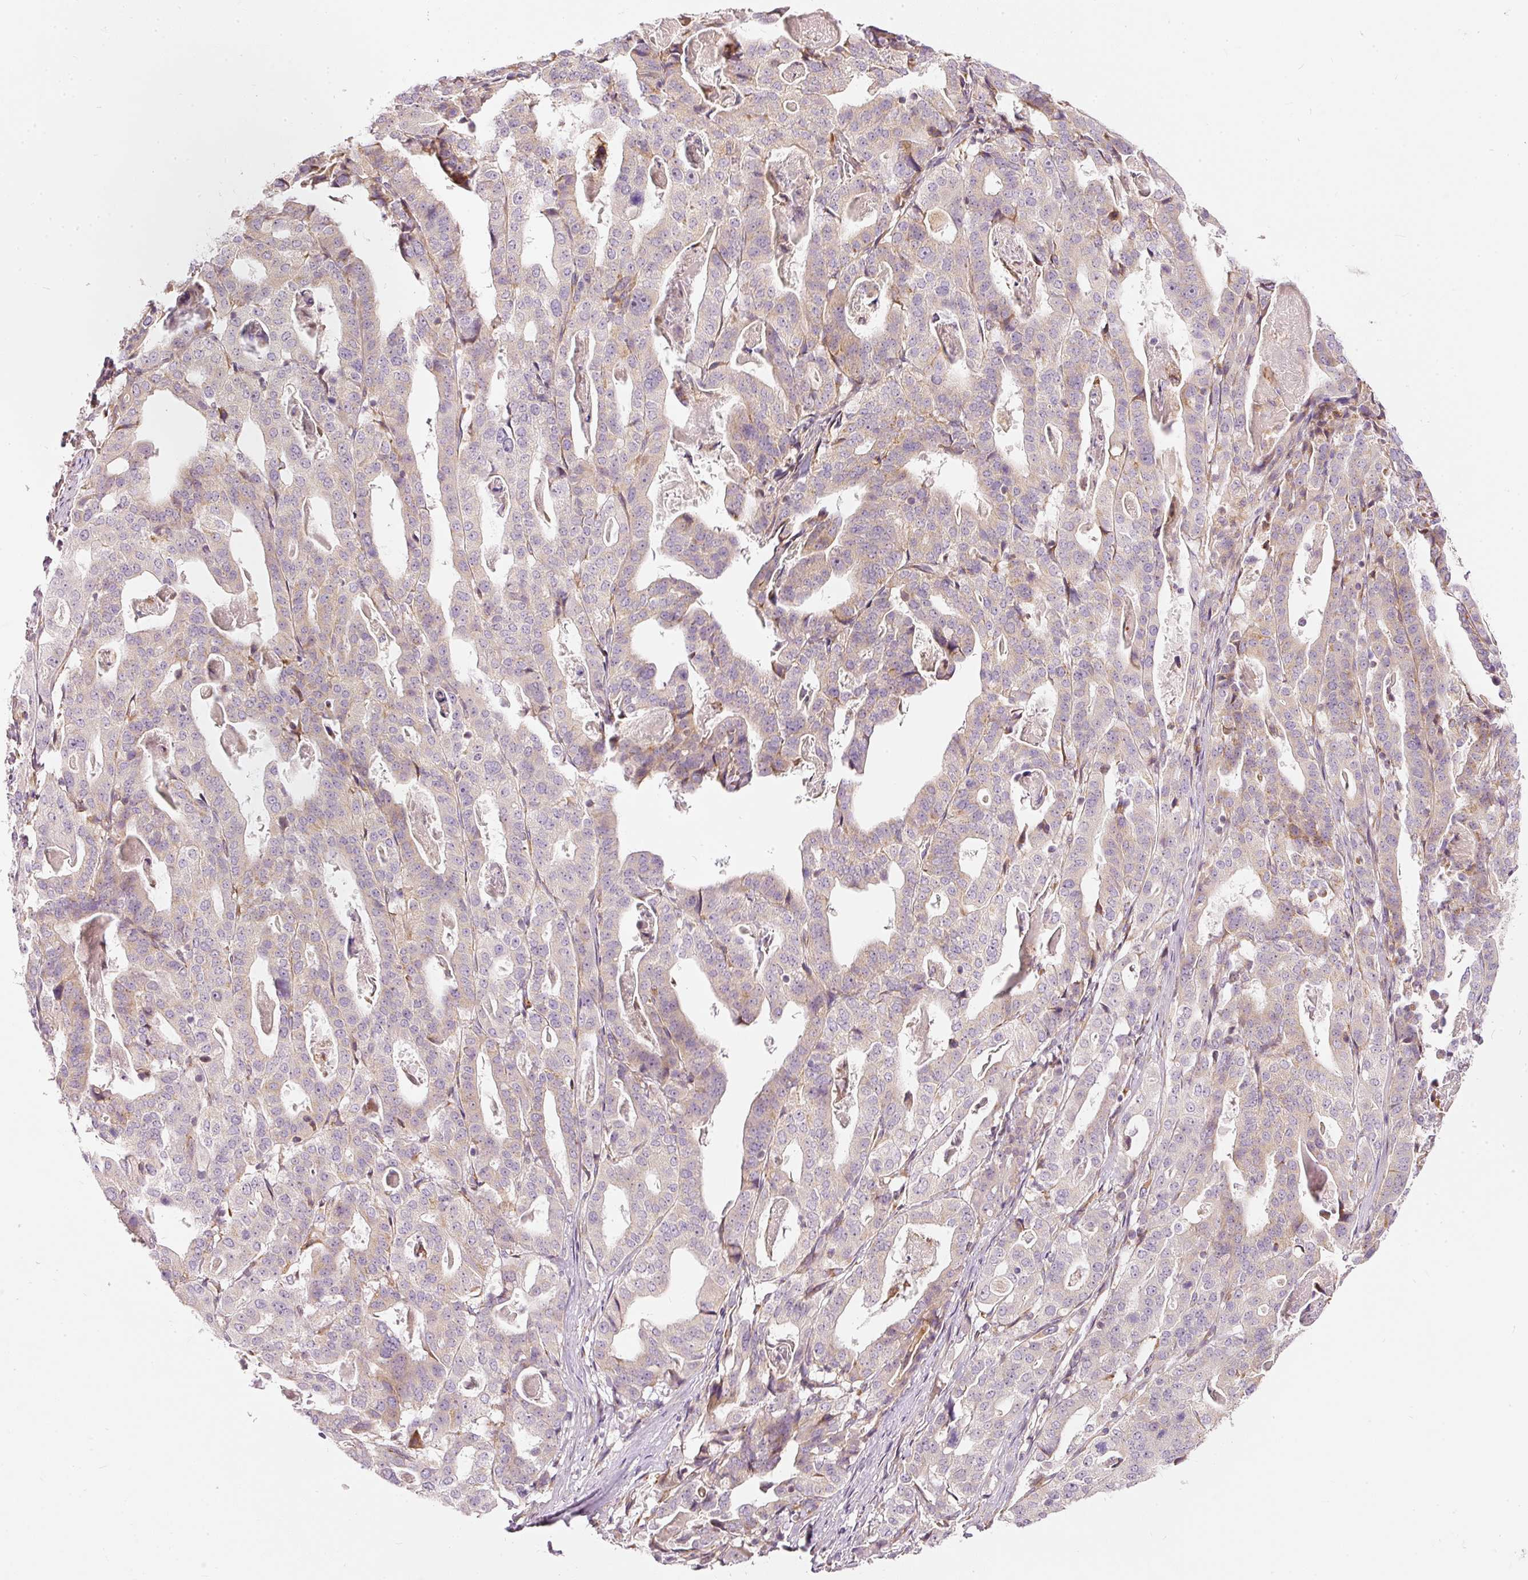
{"staining": {"intensity": "weak", "quantity": "<25%", "location": "cytoplasmic/membranous"}, "tissue": "stomach cancer", "cell_type": "Tumor cells", "image_type": "cancer", "snomed": [{"axis": "morphology", "description": "Adenocarcinoma, NOS"}, {"axis": "topography", "description": "Stomach"}], "caption": "This micrograph is of stomach adenocarcinoma stained with IHC to label a protein in brown with the nuclei are counter-stained blue. There is no staining in tumor cells. The staining was performed using DAB to visualize the protein expression in brown, while the nuclei were stained in blue with hematoxylin (Magnification: 20x).", "gene": "SNAPC5", "patient": {"sex": "male", "age": 48}}